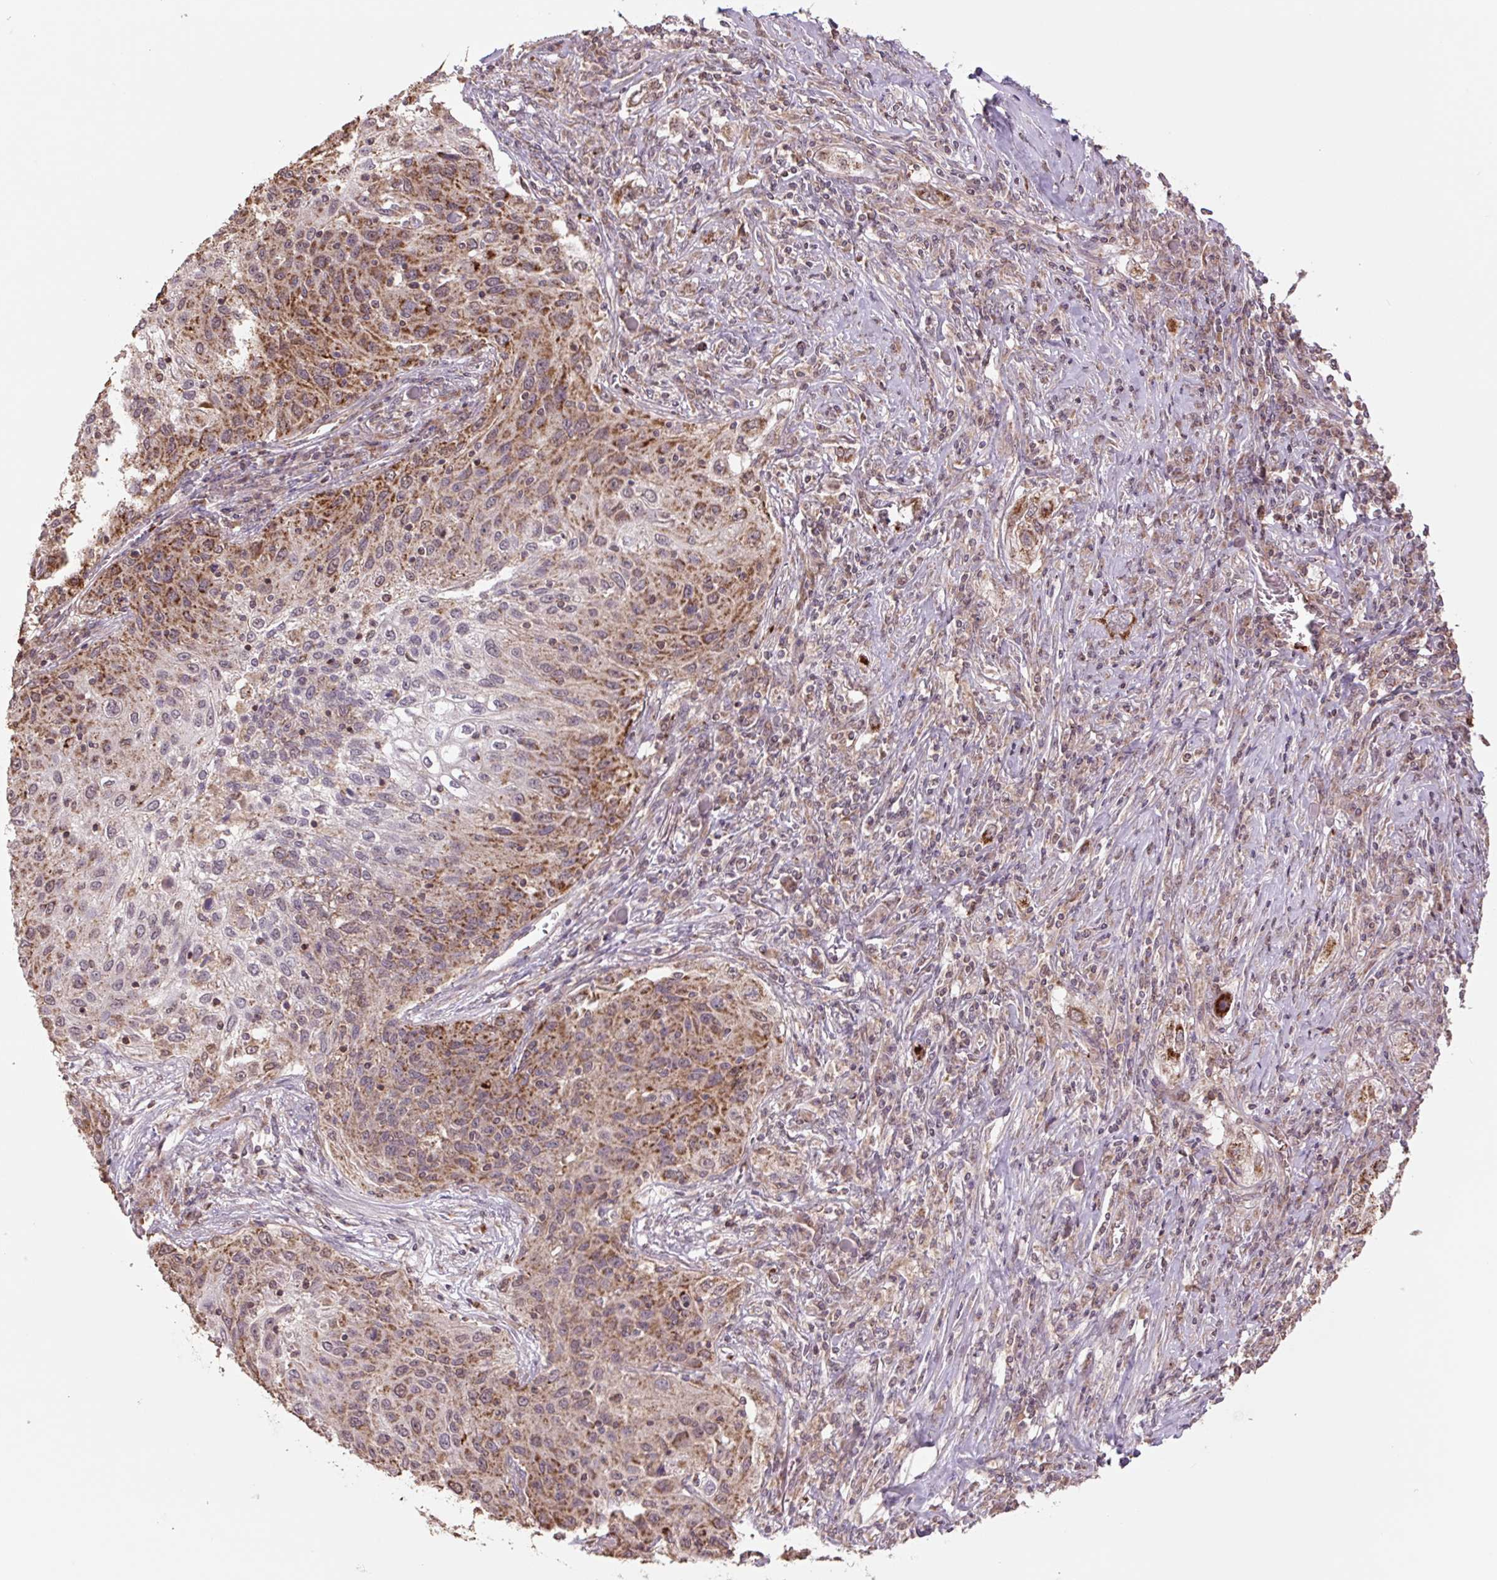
{"staining": {"intensity": "moderate", "quantity": "25%-75%", "location": "cytoplasmic/membranous"}, "tissue": "lung cancer", "cell_type": "Tumor cells", "image_type": "cancer", "snomed": [{"axis": "morphology", "description": "Squamous cell carcinoma, NOS"}, {"axis": "topography", "description": "Lung"}], "caption": "Brown immunohistochemical staining in lung cancer (squamous cell carcinoma) demonstrates moderate cytoplasmic/membranous staining in about 25%-75% of tumor cells. (DAB IHC with brightfield microscopy, high magnification).", "gene": "TMEM160", "patient": {"sex": "female", "age": 69}}